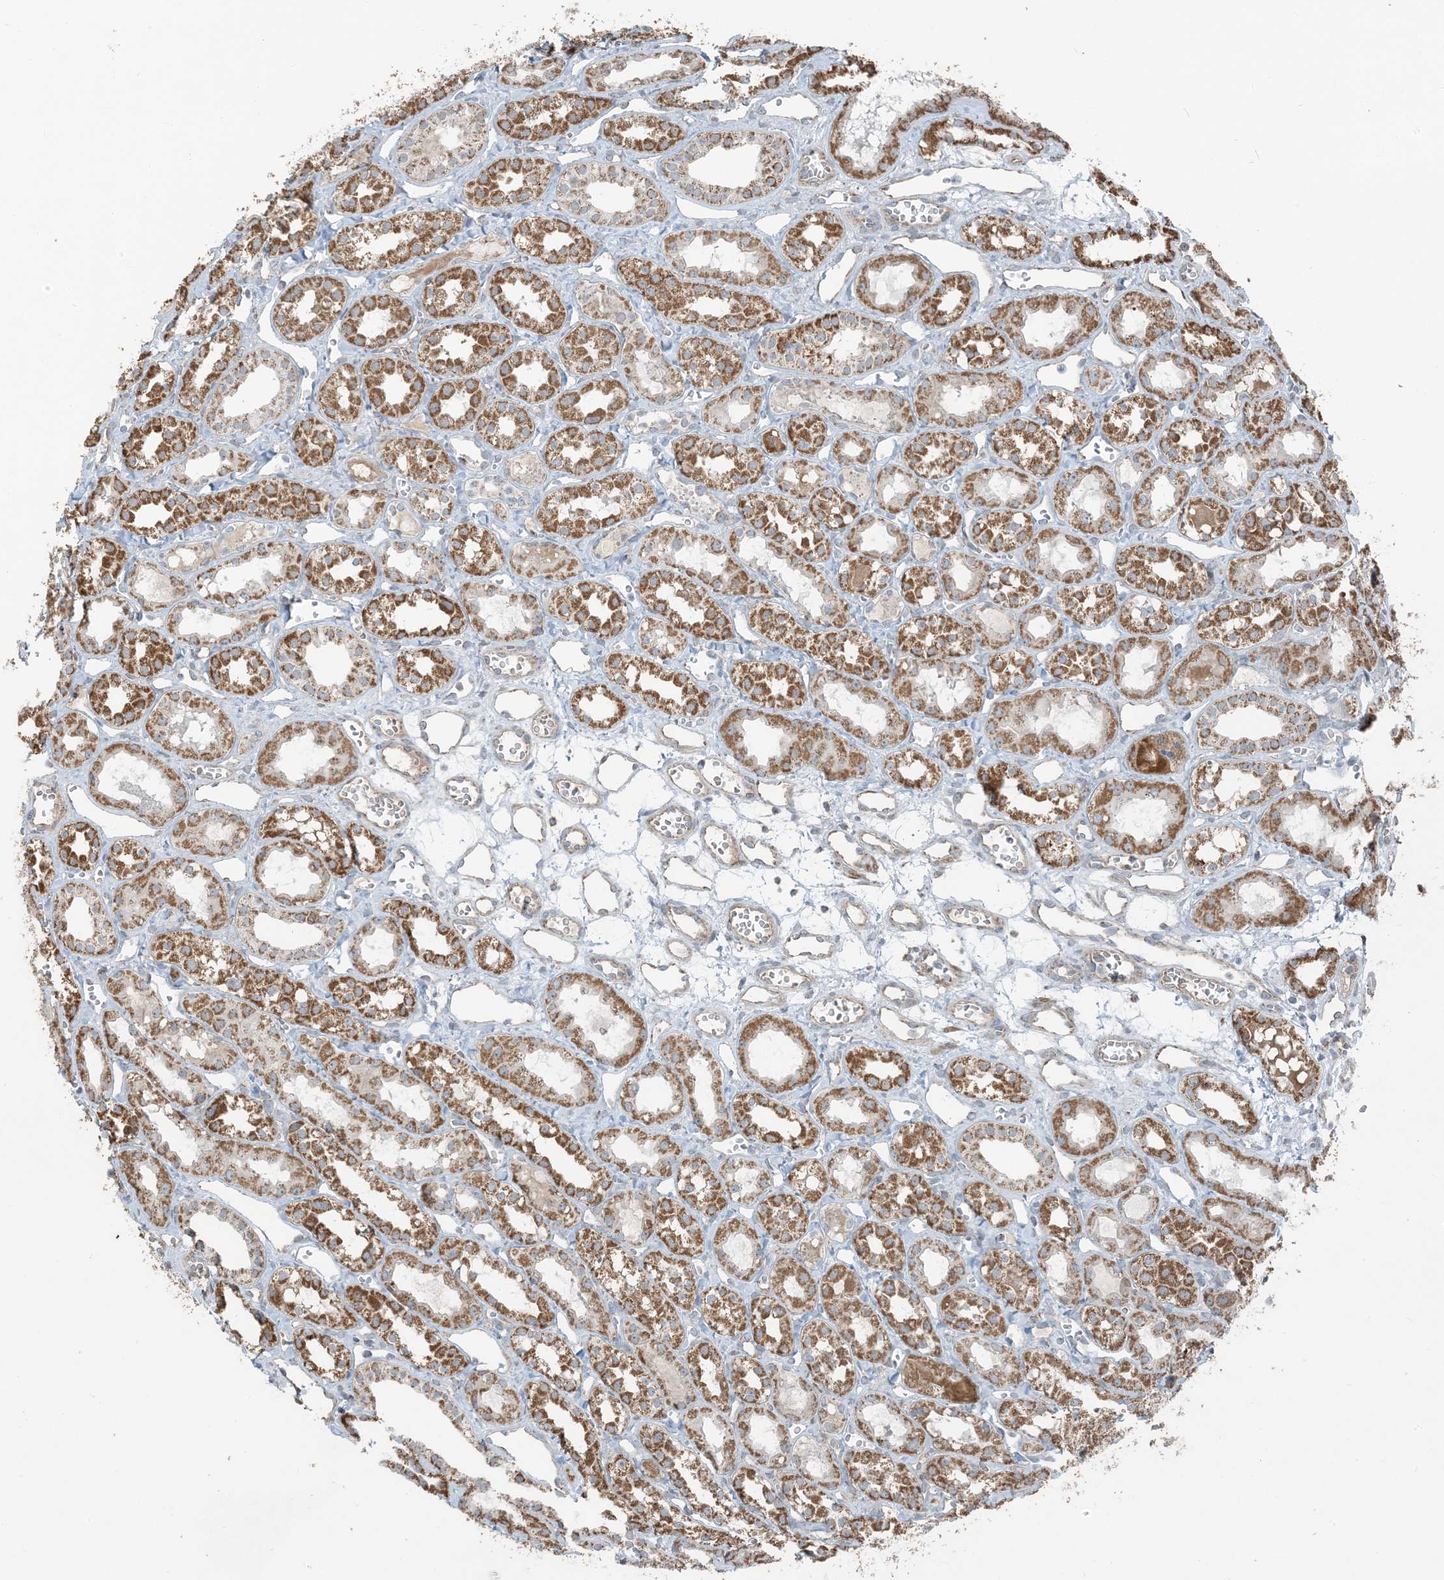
{"staining": {"intensity": "negative", "quantity": "none", "location": "none"}, "tissue": "kidney", "cell_type": "Cells in glomeruli", "image_type": "normal", "snomed": [{"axis": "morphology", "description": "Normal tissue, NOS"}, {"axis": "topography", "description": "Kidney"}], "caption": "DAB immunohistochemical staining of unremarkable human kidney reveals no significant expression in cells in glomeruli.", "gene": "PILRB", "patient": {"sex": "male", "age": 16}}